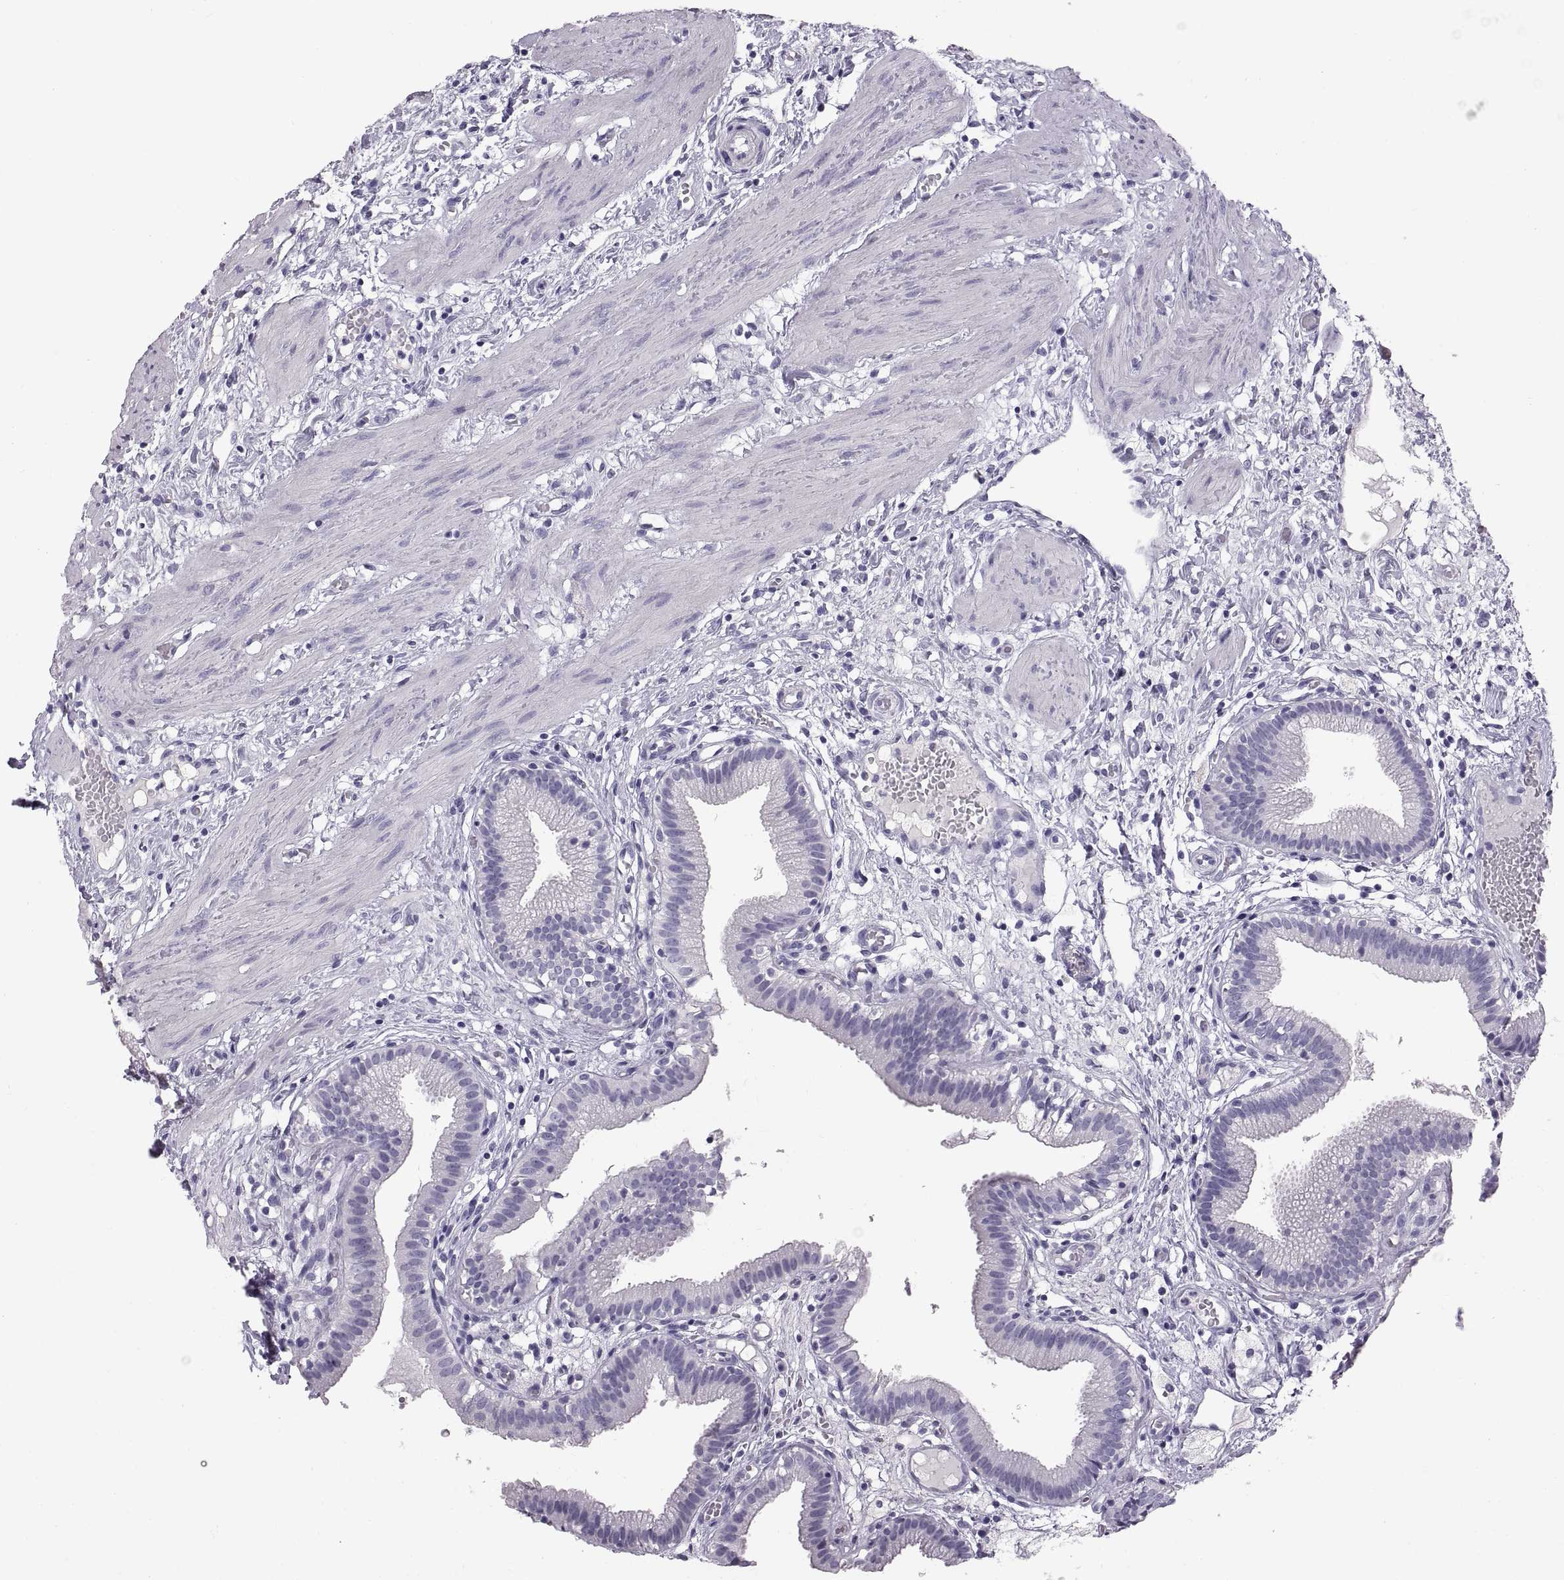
{"staining": {"intensity": "negative", "quantity": "none", "location": "none"}, "tissue": "gallbladder", "cell_type": "Glandular cells", "image_type": "normal", "snomed": [{"axis": "morphology", "description": "Normal tissue, NOS"}, {"axis": "topography", "description": "Gallbladder"}], "caption": "Immunohistochemistry (IHC) micrograph of benign human gallbladder stained for a protein (brown), which demonstrates no positivity in glandular cells.", "gene": "WFDC8", "patient": {"sex": "female", "age": 24}}